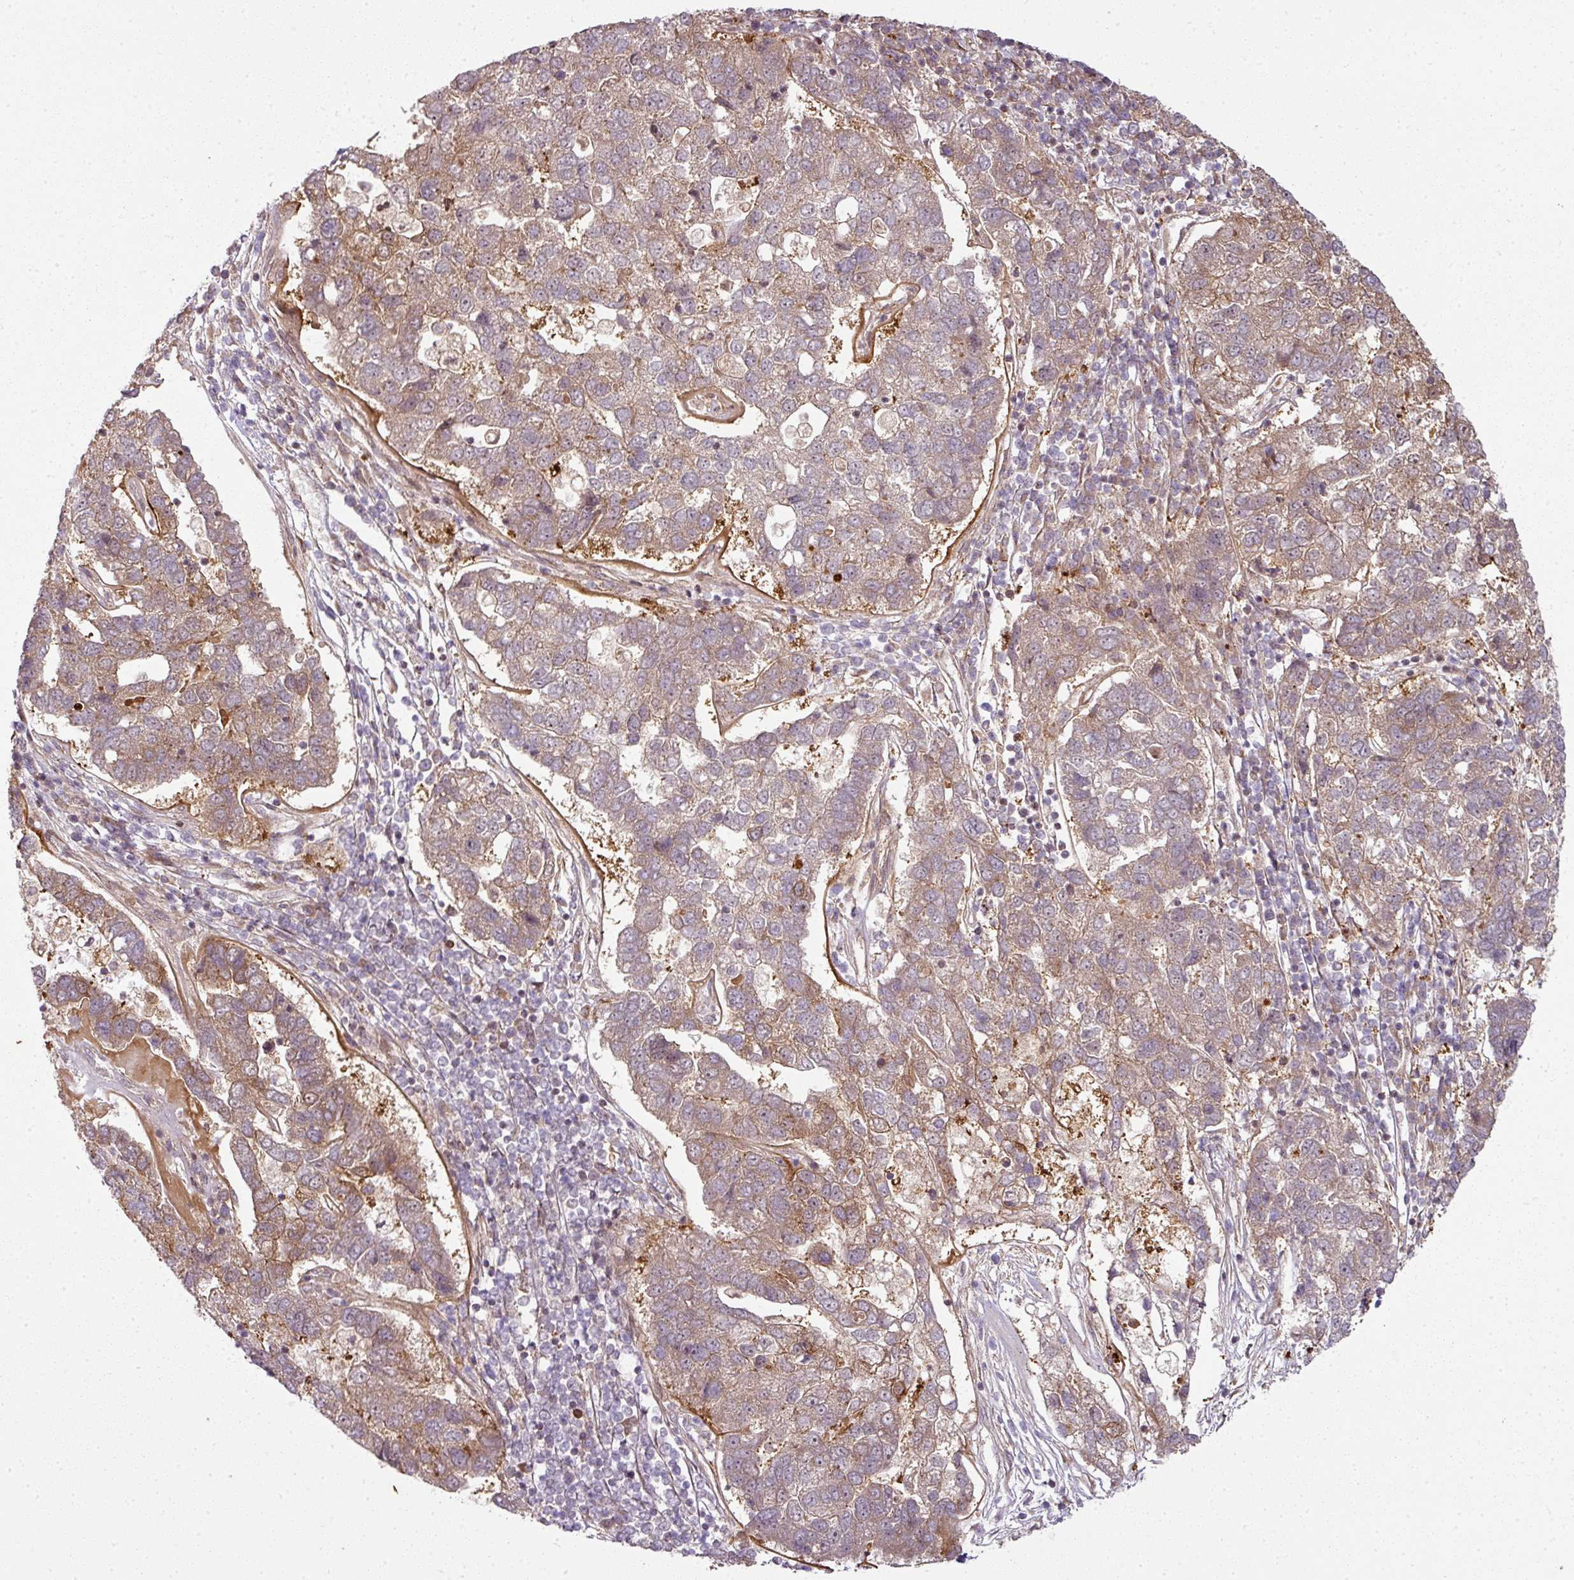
{"staining": {"intensity": "moderate", "quantity": ">75%", "location": "cytoplasmic/membranous"}, "tissue": "pancreatic cancer", "cell_type": "Tumor cells", "image_type": "cancer", "snomed": [{"axis": "morphology", "description": "Adenocarcinoma, NOS"}, {"axis": "topography", "description": "Pancreas"}], "caption": "Protein positivity by immunohistochemistry displays moderate cytoplasmic/membranous staining in approximately >75% of tumor cells in pancreatic adenocarcinoma.", "gene": "ATAT1", "patient": {"sex": "female", "age": 61}}